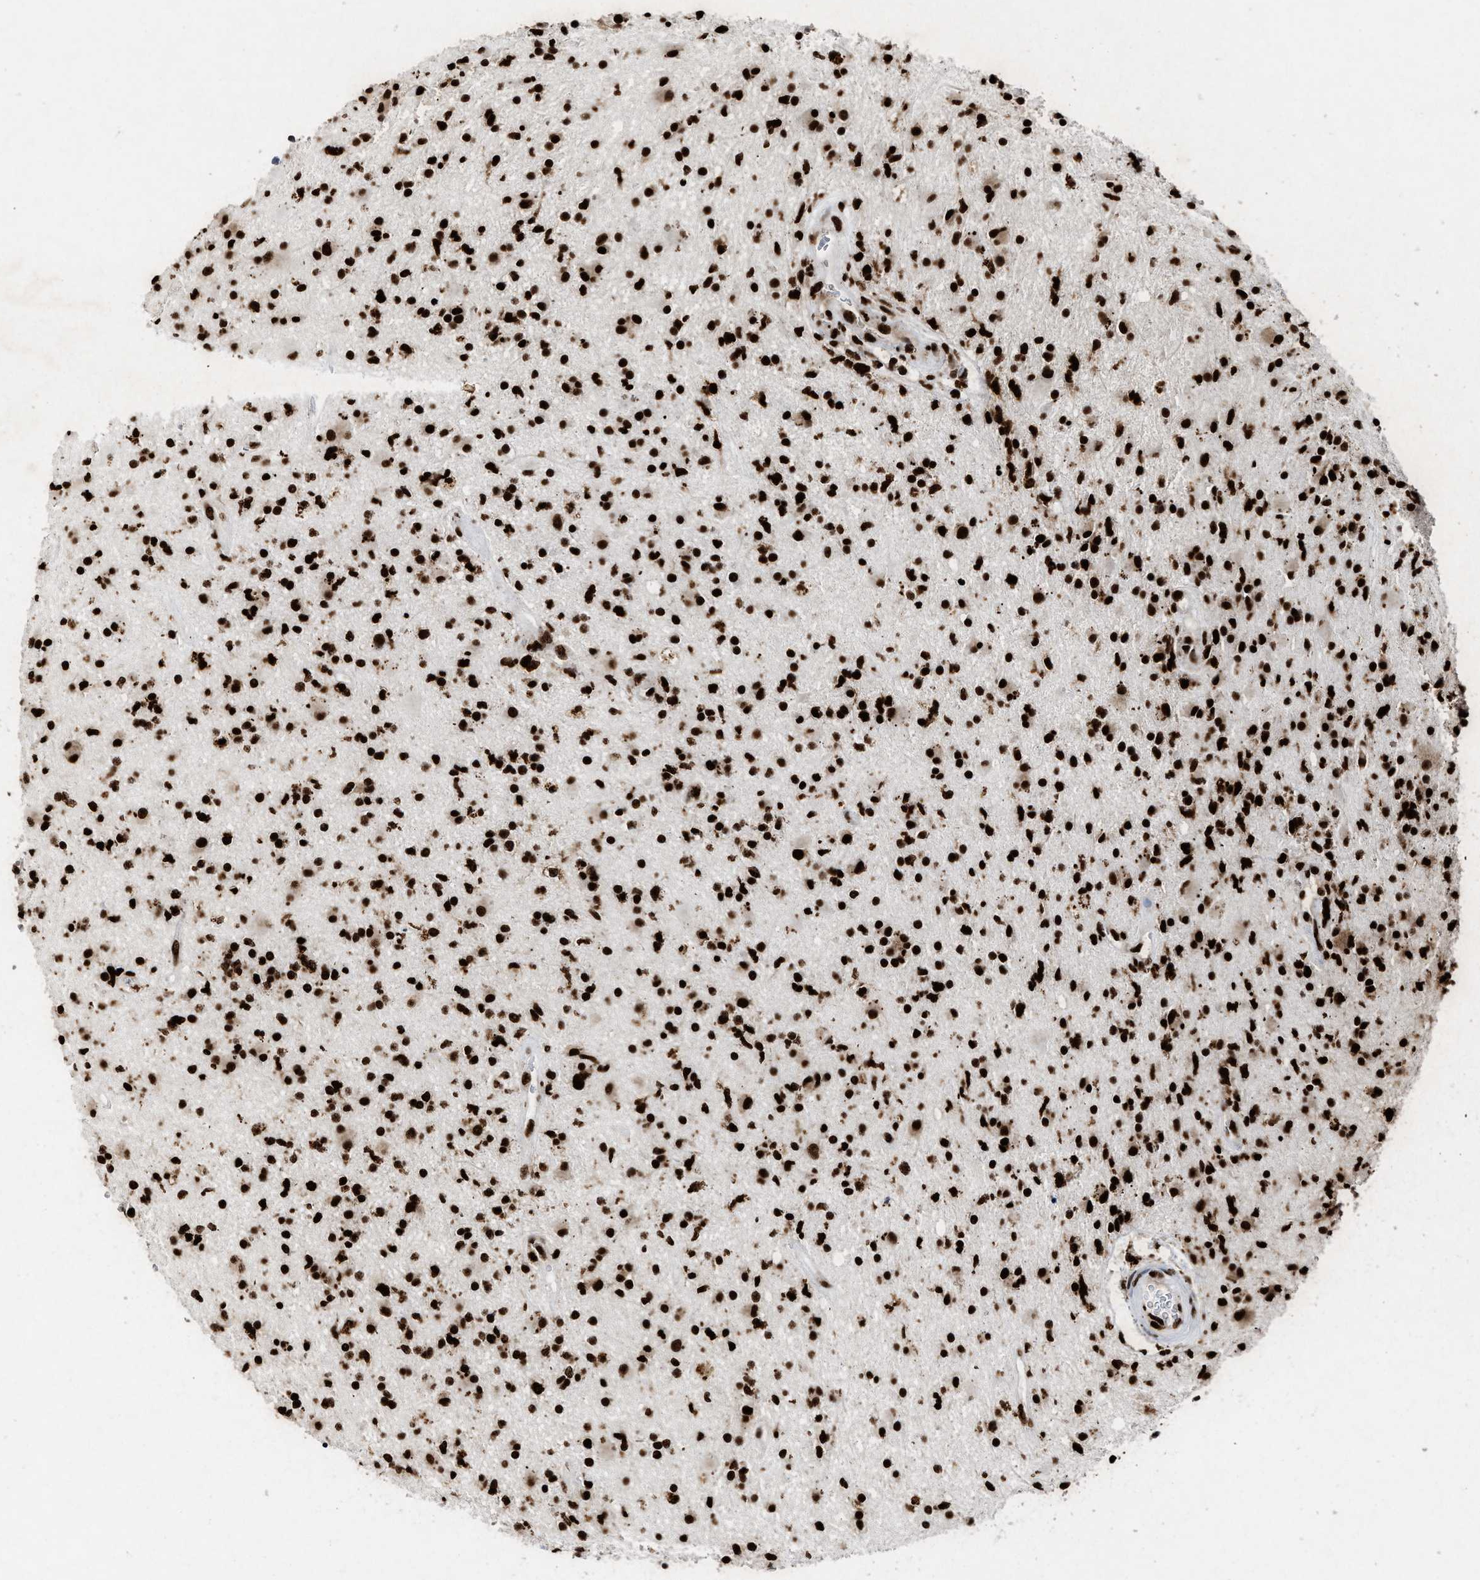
{"staining": {"intensity": "strong", "quantity": ">75%", "location": "nuclear"}, "tissue": "glioma", "cell_type": "Tumor cells", "image_type": "cancer", "snomed": [{"axis": "morphology", "description": "Glioma, malignant, High grade"}, {"axis": "topography", "description": "Brain"}], "caption": "Glioma stained with immunohistochemistry displays strong nuclear positivity in about >75% of tumor cells.", "gene": "ALYREF", "patient": {"sex": "male", "age": 33}}